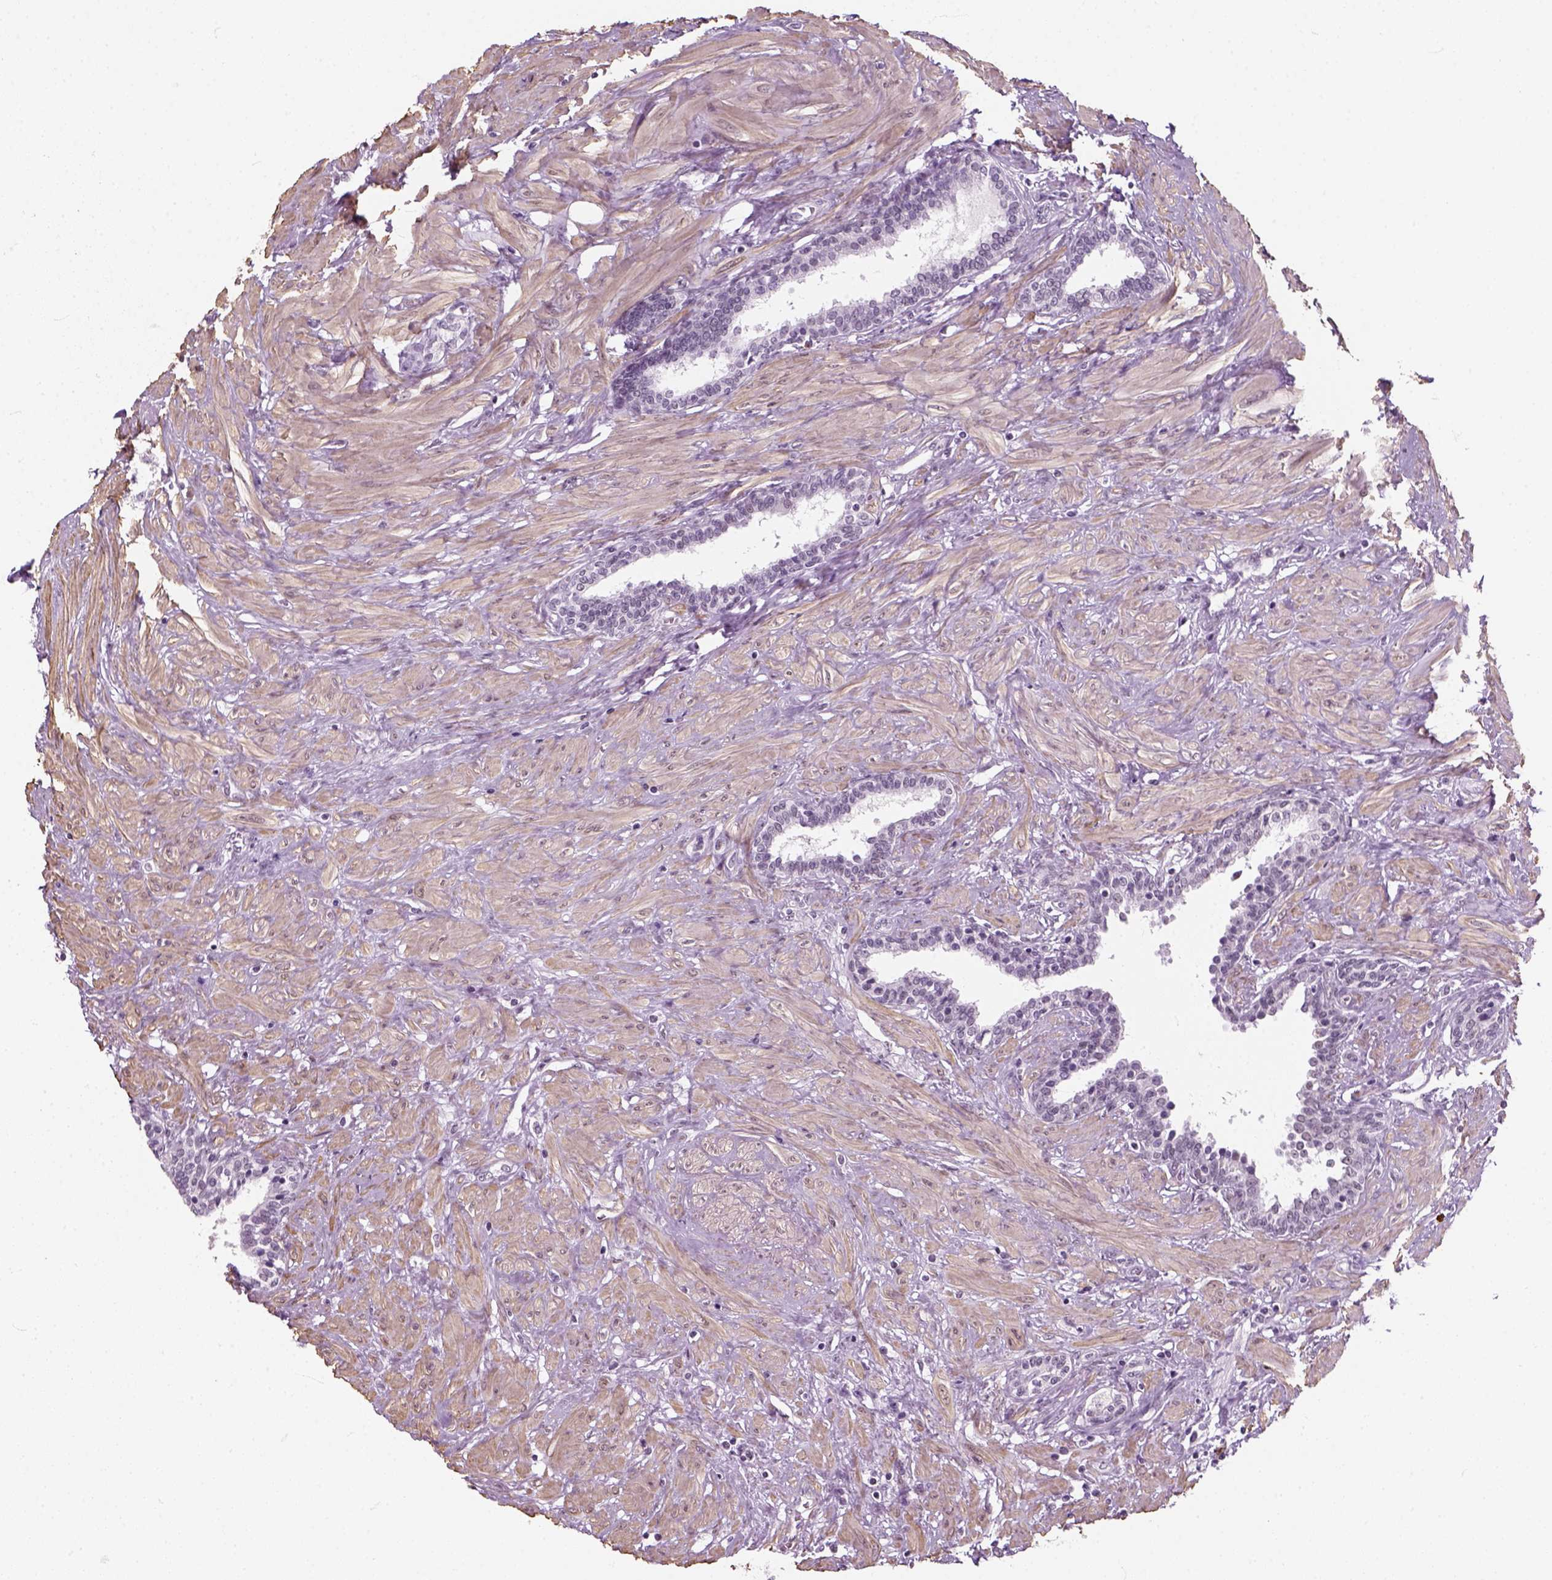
{"staining": {"intensity": "negative", "quantity": "none", "location": "none"}, "tissue": "prostate", "cell_type": "Glandular cells", "image_type": "normal", "snomed": [{"axis": "morphology", "description": "Normal tissue, NOS"}, {"axis": "topography", "description": "Prostate"}], "caption": "A high-resolution histopathology image shows immunohistochemistry staining of normal prostate, which displays no significant staining in glandular cells. (DAB IHC visualized using brightfield microscopy, high magnification).", "gene": "ZNF865", "patient": {"sex": "male", "age": 55}}